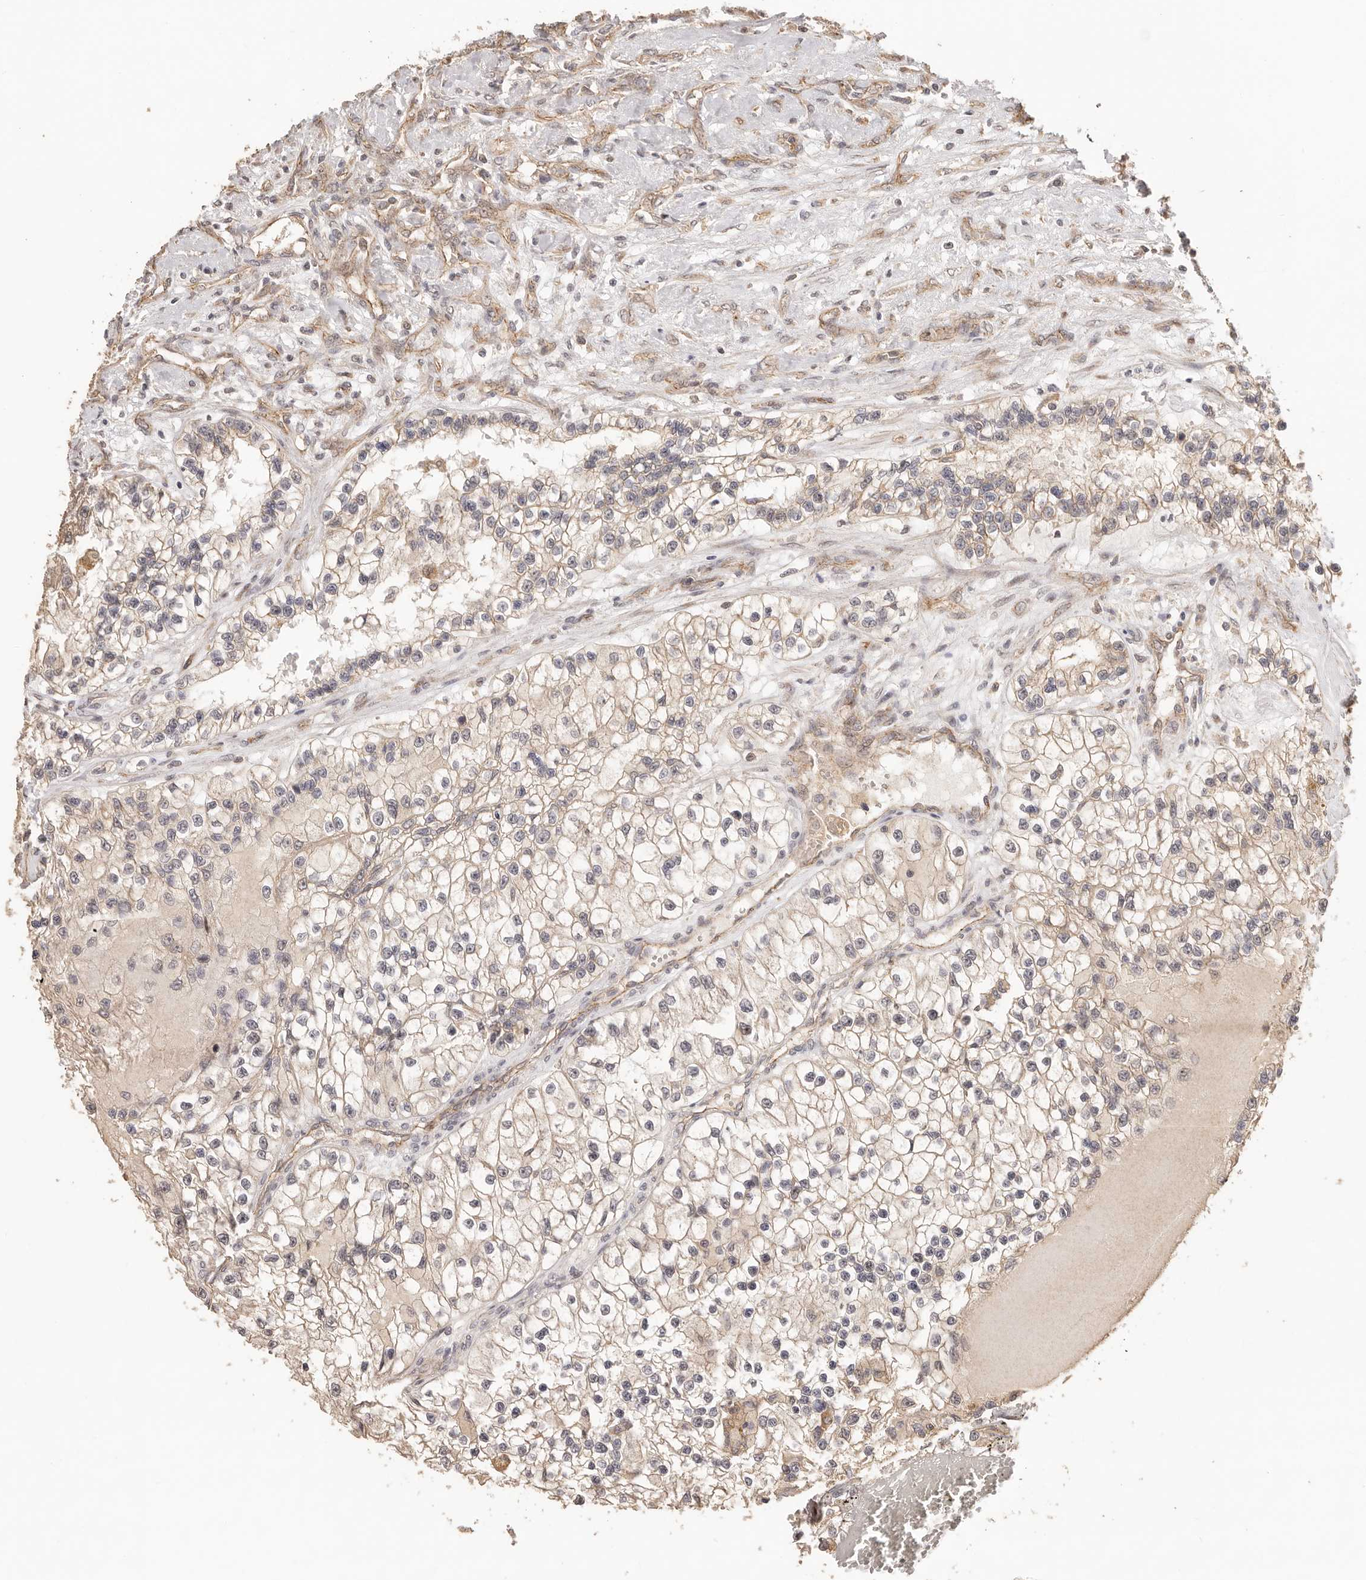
{"staining": {"intensity": "weak", "quantity": ">75%", "location": "cytoplasmic/membranous"}, "tissue": "renal cancer", "cell_type": "Tumor cells", "image_type": "cancer", "snomed": [{"axis": "morphology", "description": "Adenocarcinoma, NOS"}, {"axis": "topography", "description": "Kidney"}], "caption": "A photomicrograph of human renal cancer stained for a protein shows weak cytoplasmic/membranous brown staining in tumor cells.", "gene": "AFDN", "patient": {"sex": "female", "age": 57}}